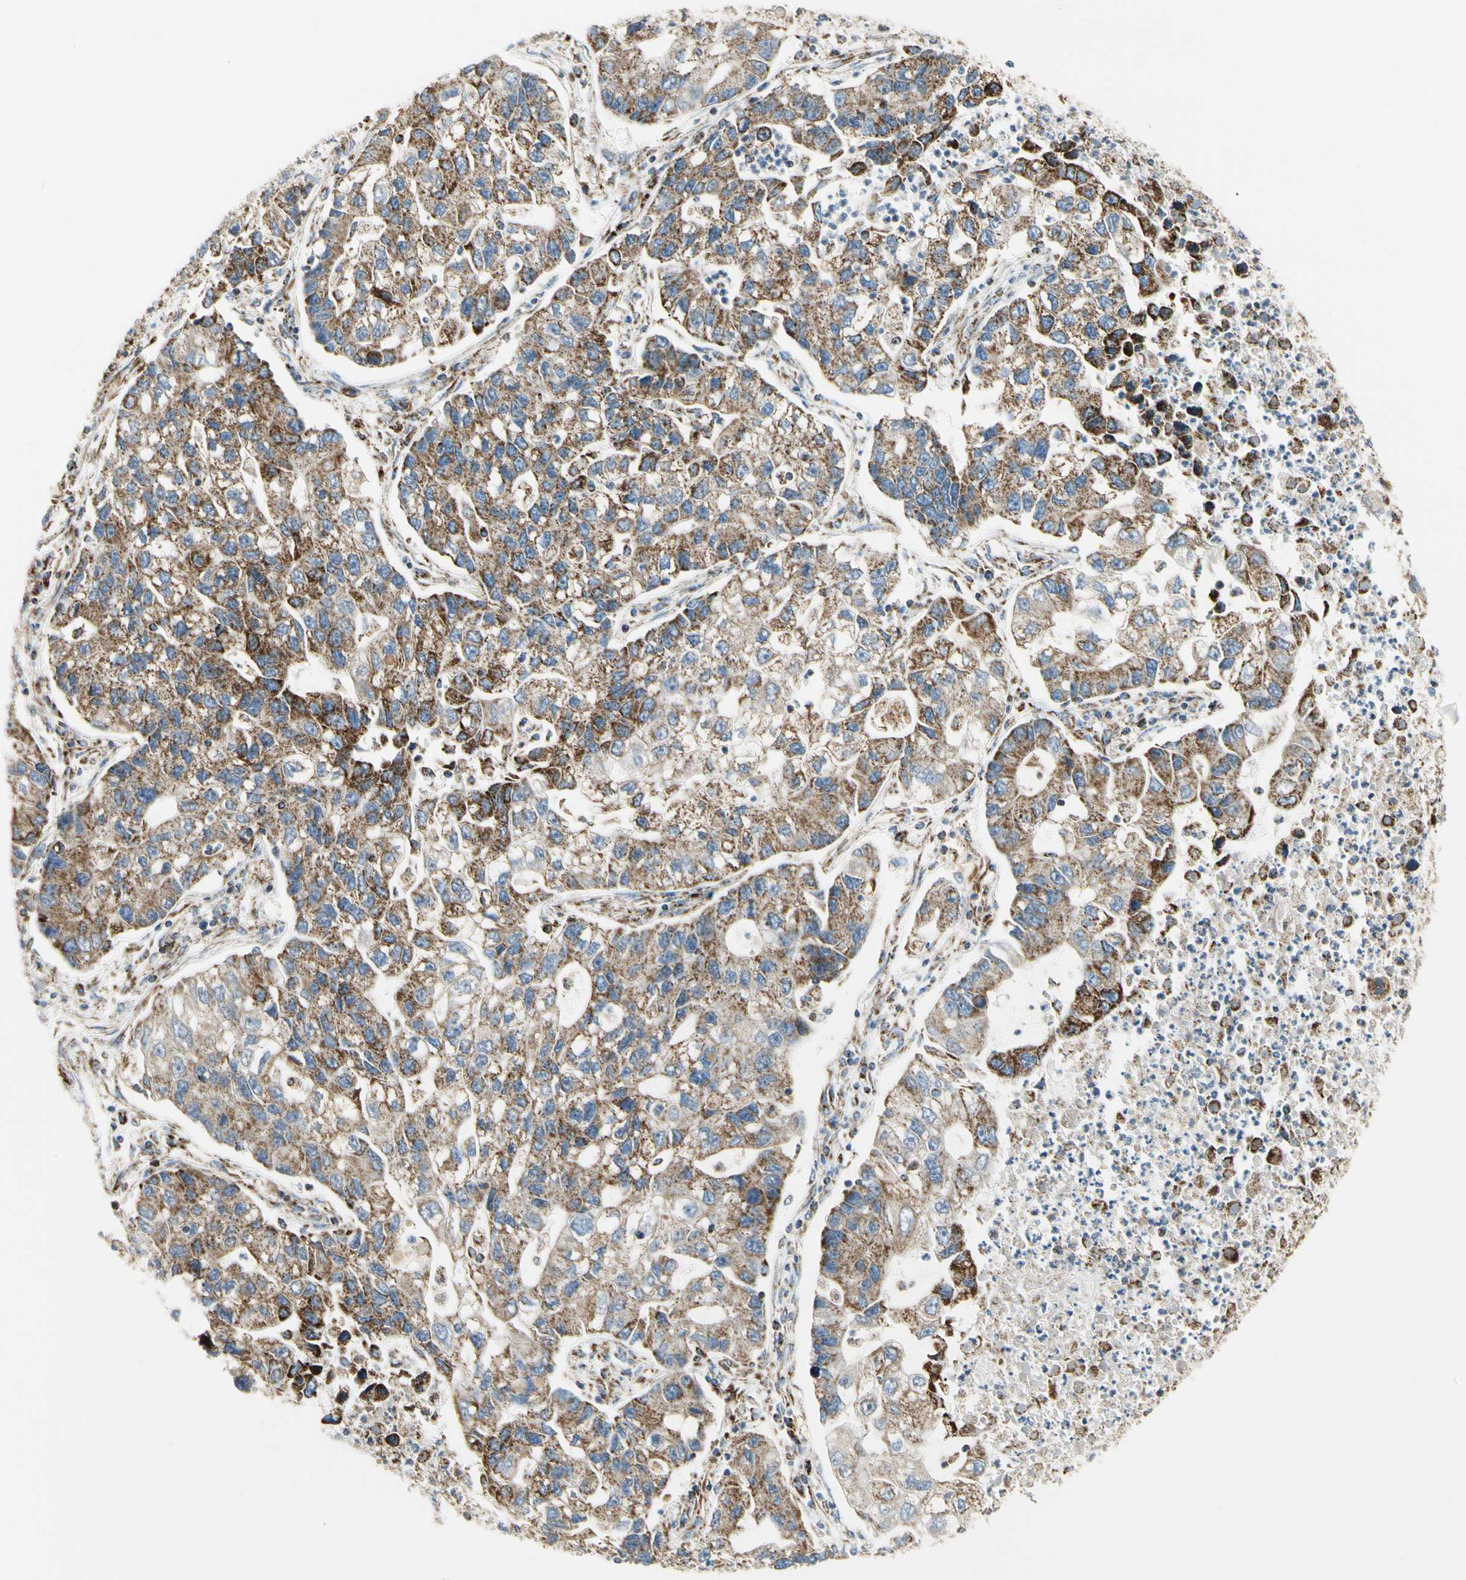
{"staining": {"intensity": "moderate", "quantity": ">75%", "location": "cytoplasmic/membranous"}, "tissue": "lung cancer", "cell_type": "Tumor cells", "image_type": "cancer", "snomed": [{"axis": "morphology", "description": "Adenocarcinoma, NOS"}, {"axis": "topography", "description": "Lung"}], "caption": "Lung cancer stained with a protein marker displays moderate staining in tumor cells.", "gene": "TBC1D10A", "patient": {"sex": "female", "age": 51}}